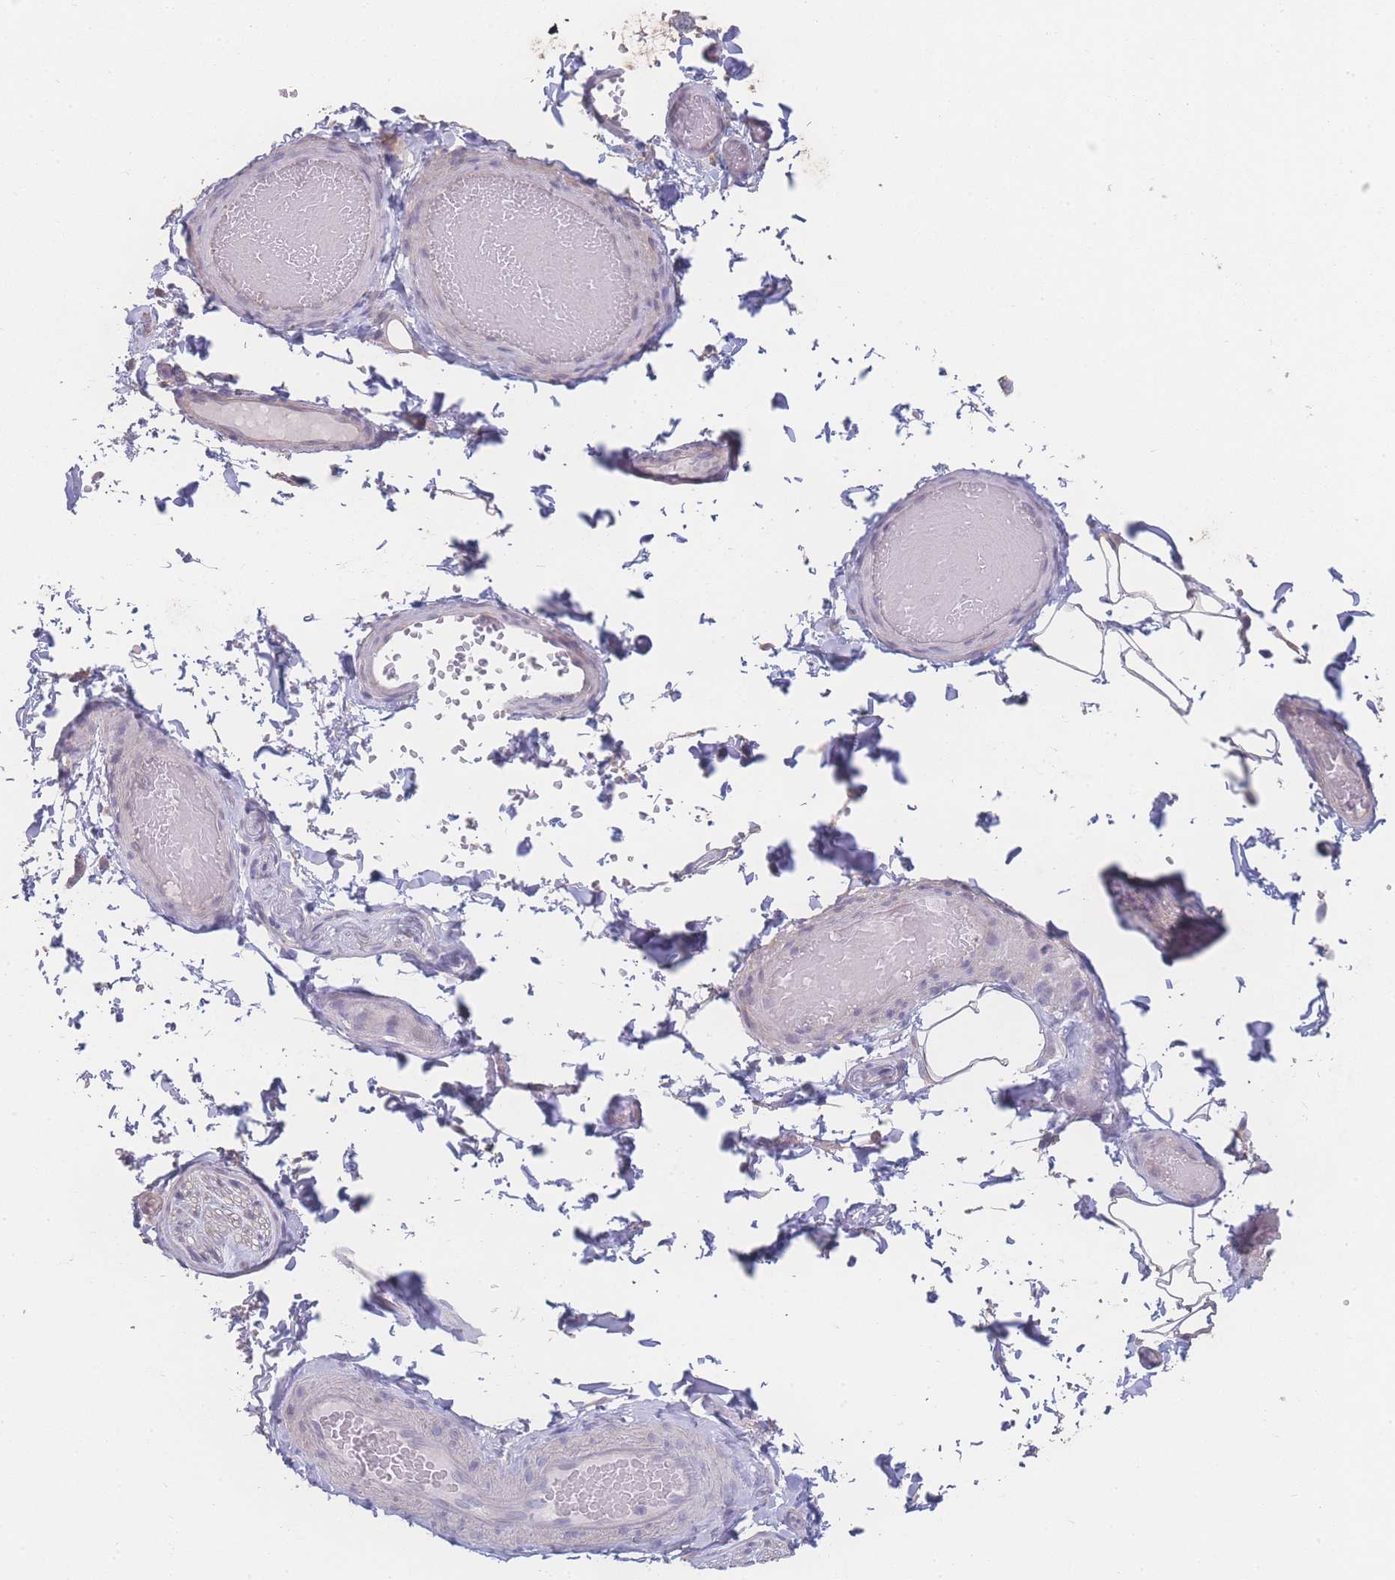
{"staining": {"intensity": "negative", "quantity": "none", "location": "none"}, "tissue": "adipose tissue", "cell_type": "Adipocytes", "image_type": "normal", "snomed": [{"axis": "morphology", "description": "Normal tissue, NOS"}, {"axis": "topography", "description": "Soft tissue"}, {"axis": "topography", "description": "Vascular tissue"}, {"axis": "topography", "description": "Peripheral nerve tissue"}], "caption": "Photomicrograph shows no significant protein expression in adipocytes of normal adipose tissue. (Immunohistochemistry, brightfield microscopy, high magnification).", "gene": "GIPR", "patient": {"sex": "male", "age": 32}}